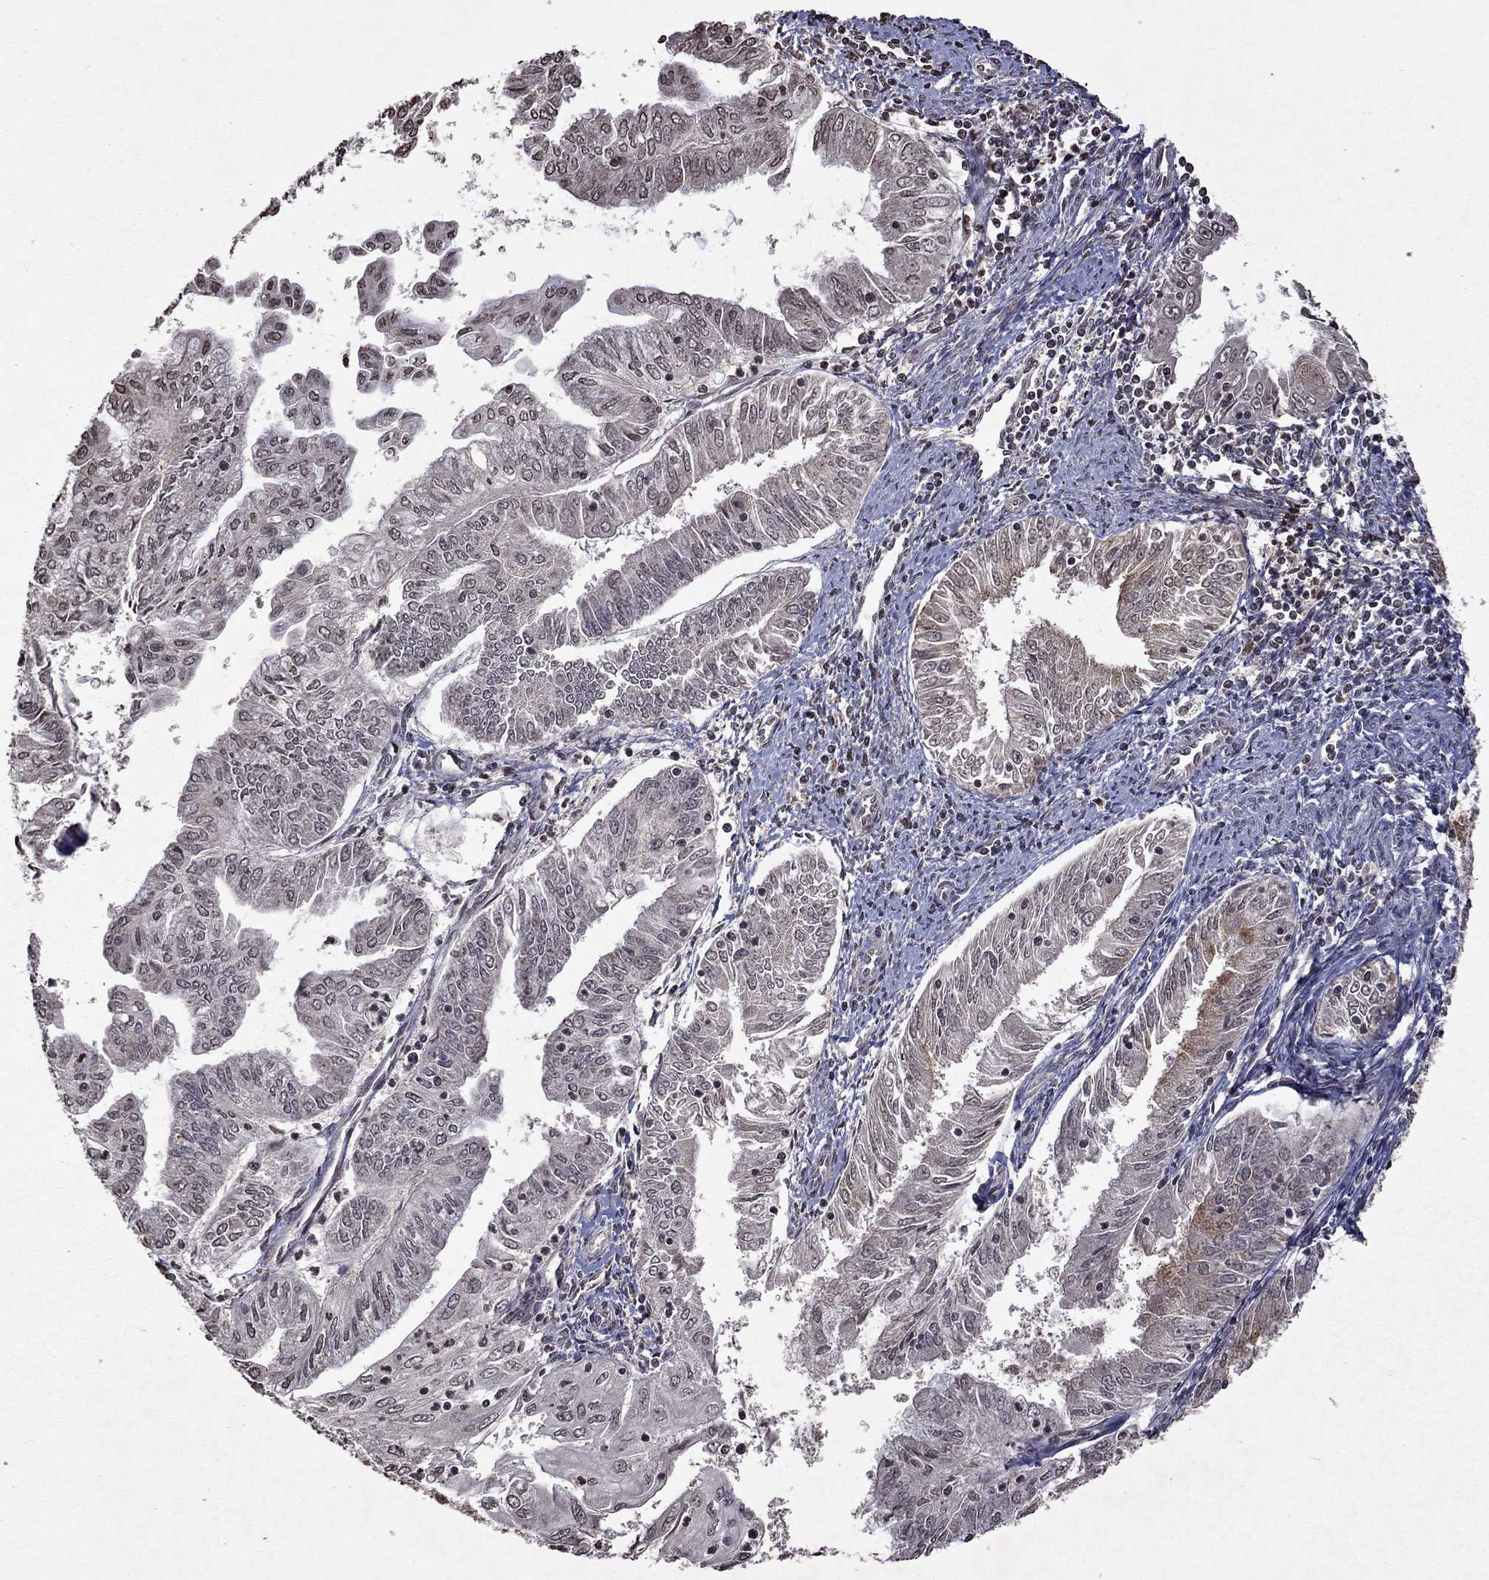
{"staining": {"intensity": "negative", "quantity": "none", "location": "none"}, "tissue": "endometrial cancer", "cell_type": "Tumor cells", "image_type": "cancer", "snomed": [{"axis": "morphology", "description": "Adenocarcinoma, NOS"}, {"axis": "topography", "description": "Endometrium"}], "caption": "The image demonstrates no staining of tumor cells in endometrial cancer.", "gene": "NLGN1", "patient": {"sex": "female", "age": 56}}